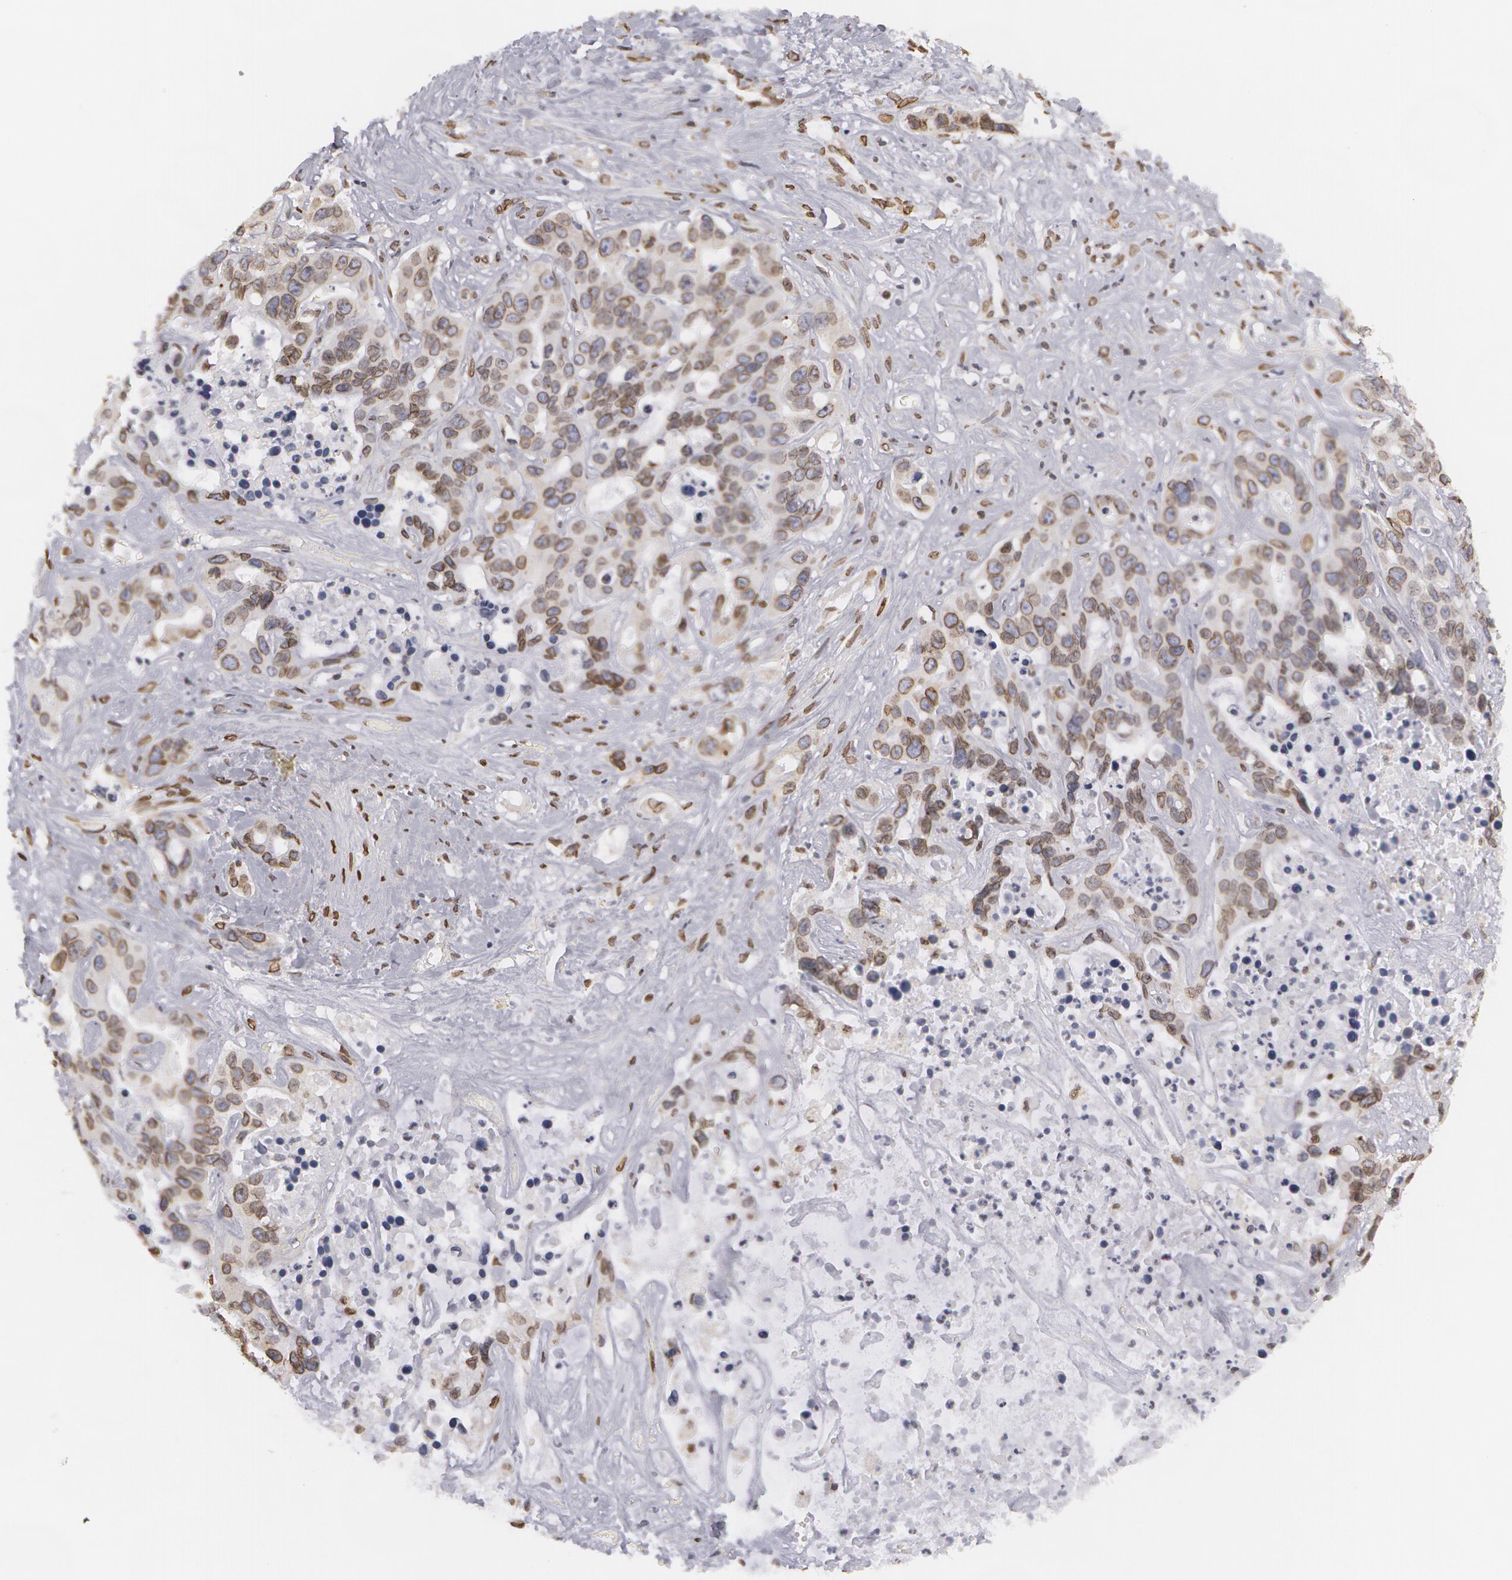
{"staining": {"intensity": "weak", "quantity": "25%-75%", "location": "cytoplasmic/membranous,nuclear"}, "tissue": "liver cancer", "cell_type": "Tumor cells", "image_type": "cancer", "snomed": [{"axis": "morphology", "description": "Cholangiocarcinoma"}, {"axis": "topography", "description": "Liver"}], "caption": "Liver cancer (cholangiocarcinoma) stained for a protein reveals weak cytoplasmic/membranous and nuclear positivity in tumor cells.", "gene": "EMD", "patient": {"sex": "female", "age": 65}}